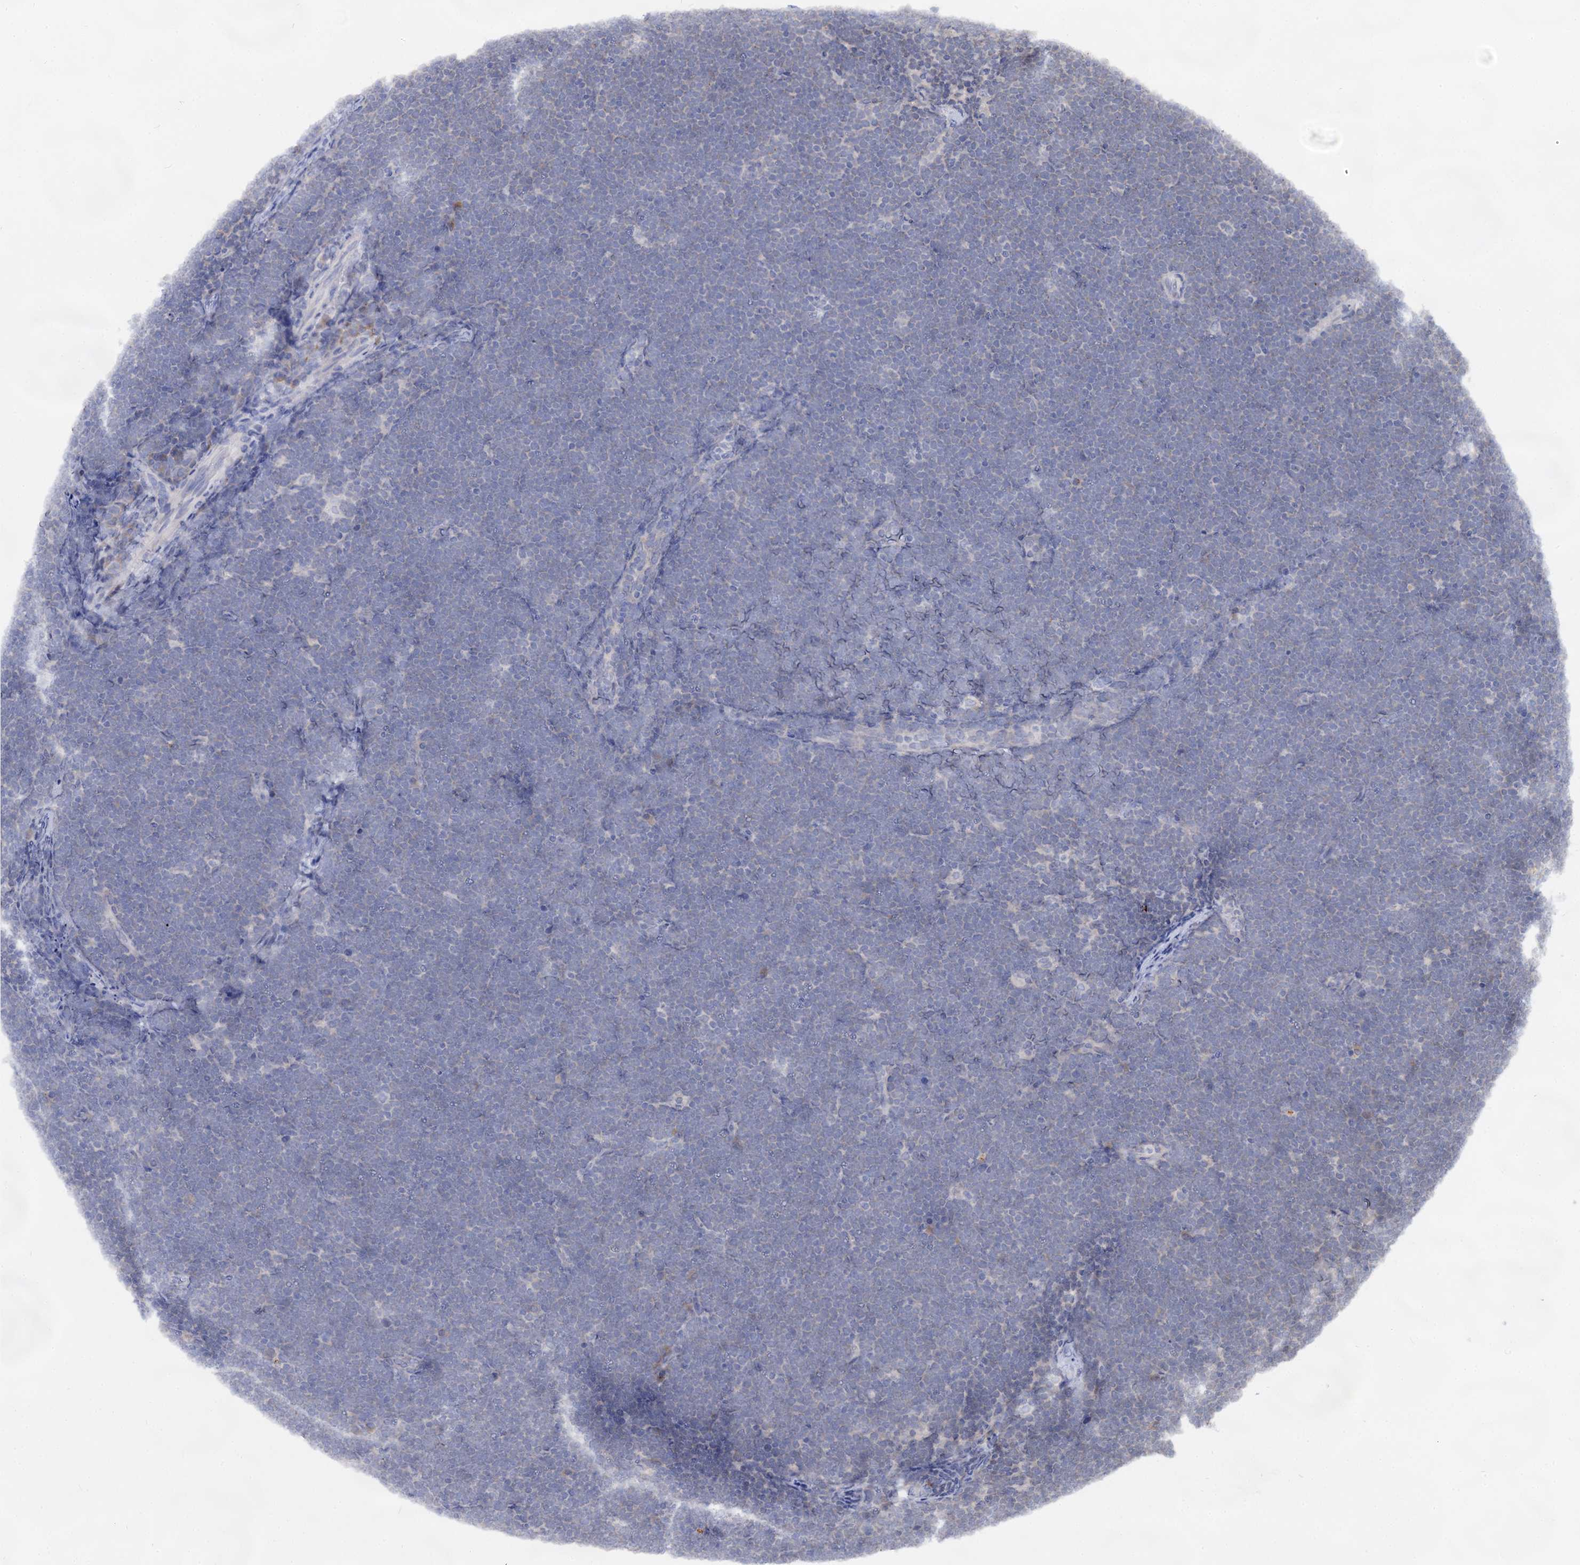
{"staining": {"intensity": "negative", "quantity": "none", "location": "none"}, "tissue": "lymphoma", "cell_type": "Tumor cells", "image_type": "cancer", "snomed": [{"axis": "morphology", "description": "Malignant lymphoma, non-Hodgkin's type, High grade"}, {"axis": "topography", "description": "Lymph node"}], "caption": "A photomicrograph of human malignant lymphoma, non-Hodgkin's type (high-grade) is negative for staining in tumor cells.", "gene": "ARFIP2", "patient": {"sex": "male", "age": 13}}